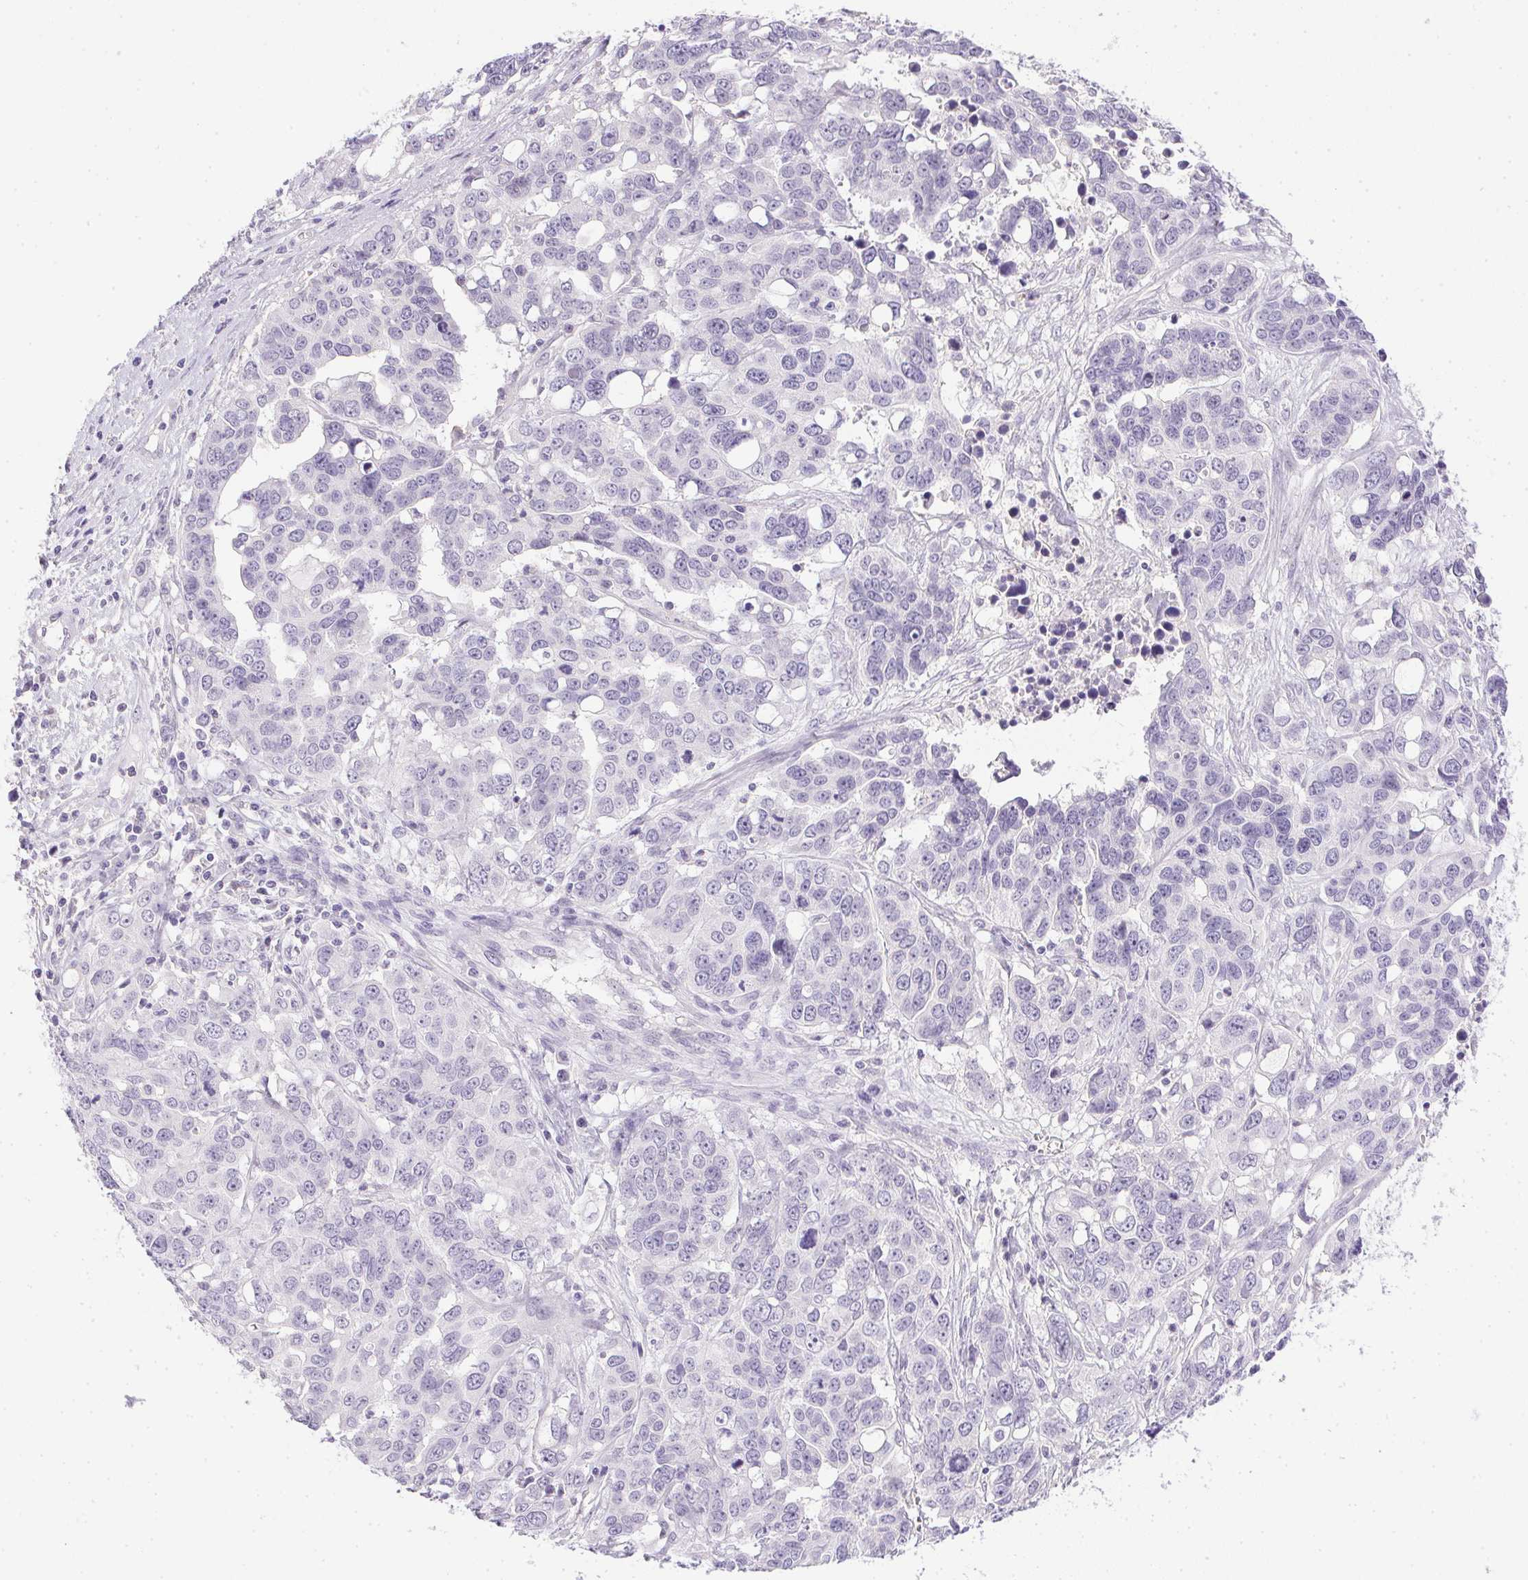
{"staining": {"intensity": "negative", "quantity": "none", "location": "none"}, "tissue": "ovarian cancer", "cell_type": "Tumor cells", "image_type": "cancer", "snomed": [{"axis": "morphology", "description": "Carcinoma, endometroid"}, {"axis": "topography", "description": "Ovary"}], "caption": "High power microscopy histopathology image of an IHC photomicrograph of endometroid carcinoma (ovarian), revealing no significant staining in tumor cells. (Immunohistochemistry, brightfield microscopy, high magnification).", "gene": "PRL", "patient": {"sex": "female", "age": 78}}